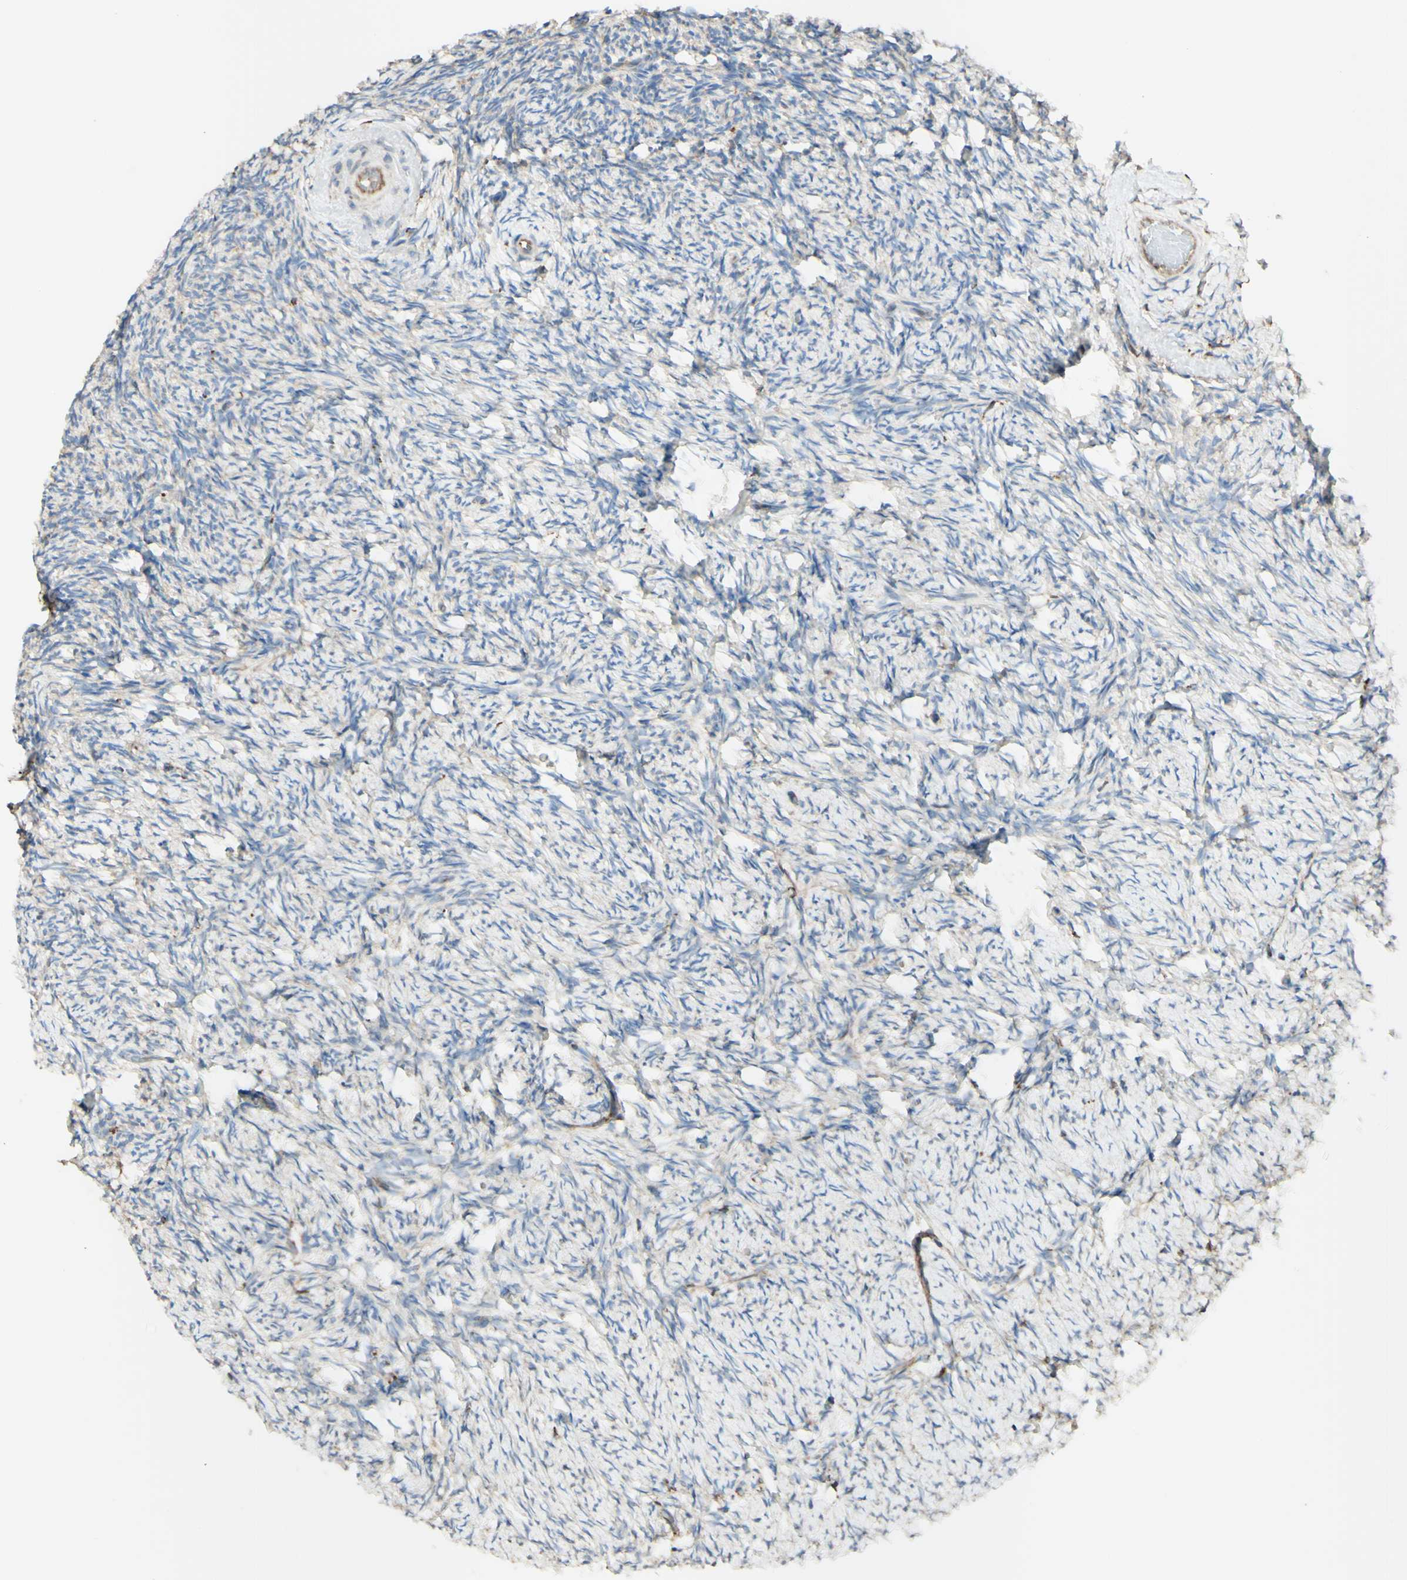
{"staining": {"intensity": "moderate", "quantity": ">75%", "location": "cytoplasmic/membranous"}, "tissue": "ovary", "cell_type": "Follicle cells", "image_type": "normal", "snomed": [{"axis": "morphology", "description": "Normal tissue, NOS"}, {"axis": "topography", "description": "Ovary"}], "caption": "Immunohistochemical staining of benign human ovary demonstrates medium levels of moderate cytoplasmic/membranous staining in approximately >75% of follicle cells. The staining was performed using DAB, with brown indicating positive protein expression. Nuclei are stained blue with hematoxylin.", "gene": "DNAJB11", "patient": {"sex": "female", "age": 60}}